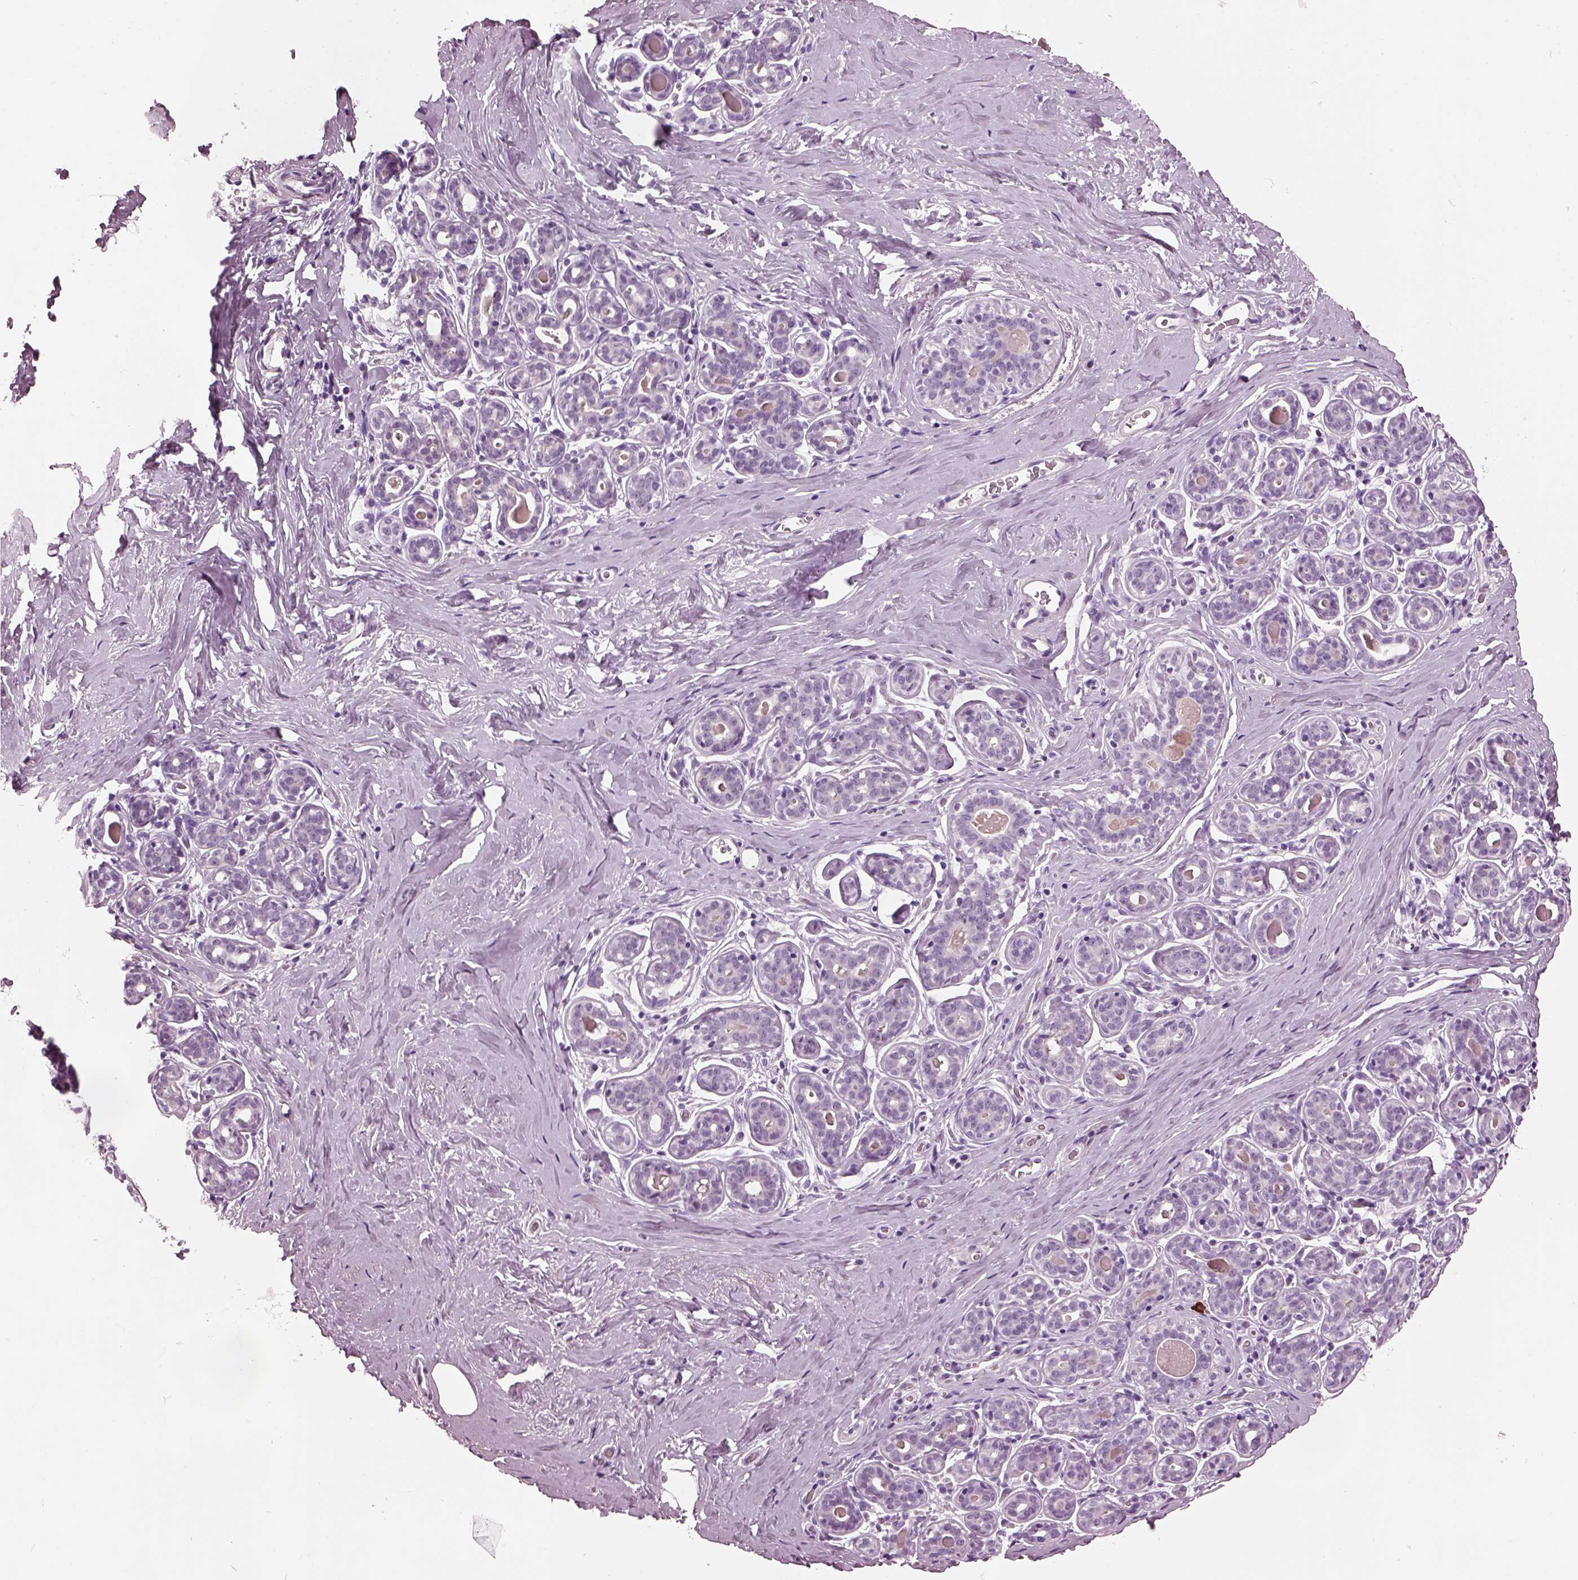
{"staining": {"intensity": "negative", "quantity": "none", "location": "none"}, "tissue": "breast", "cell_type": "Adipocytes", "image_type": "normal", "snomed": [{"axis": "morphology", "description": "Normal tissue, NOS"}, {"axis": "topography", "description": "Skin"}, {"axis": "topography", "description": "Breast"}], "caption": "High power microscopy histopathology image of an immunohistochemistry micrograph of normal breast, revealing no significant positivity in adipocytes.", "gene": "SLC6A17", "patient": {"sex": "female", "age": 43}}